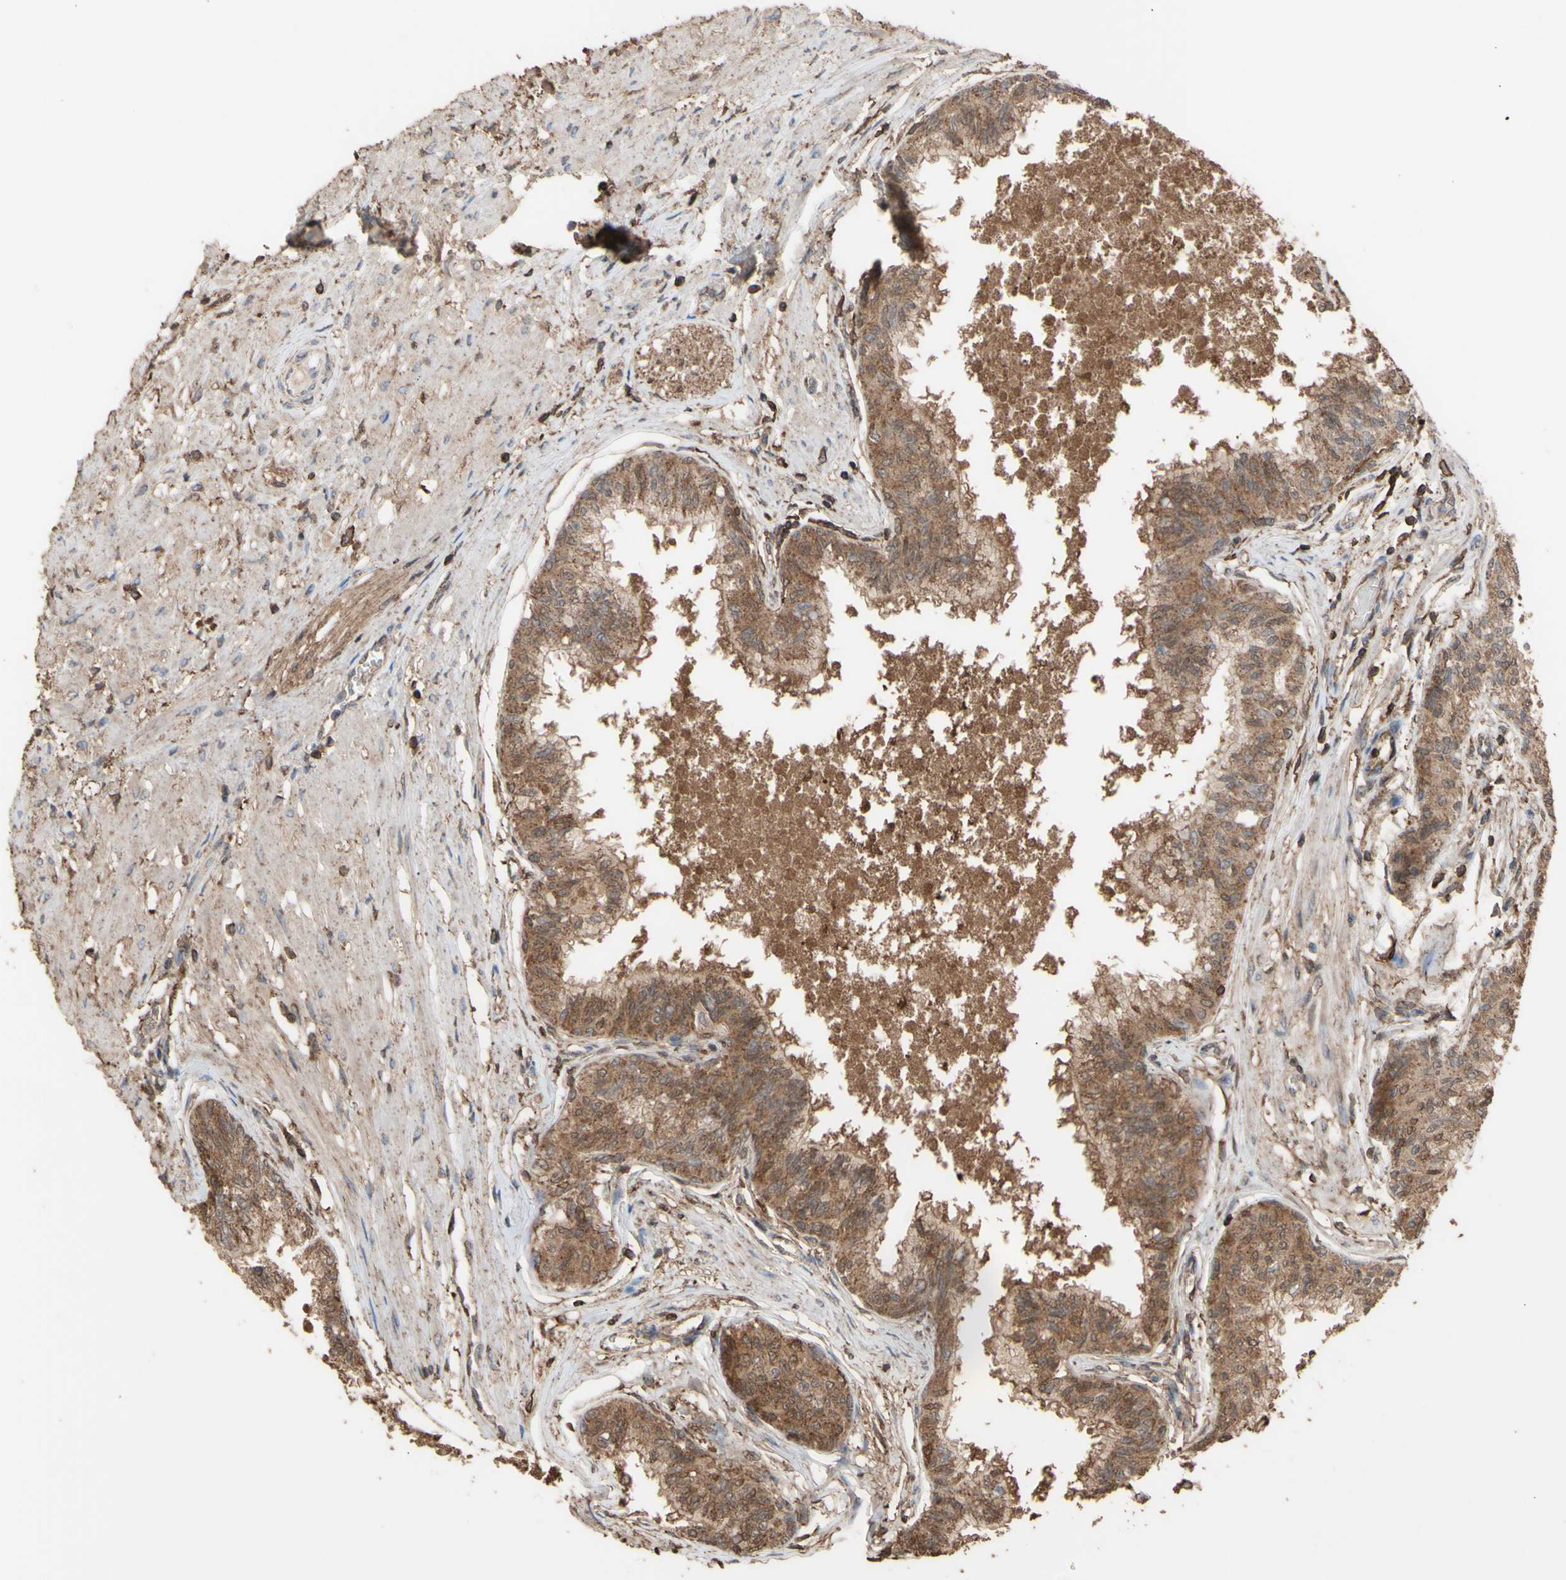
{"staining": {"intensity": "moderate", "quantity": ">75%", "location": "cytoplasmic/membranous"}, "tissue": "prostate", "cell_type": "Glandular cells", "image_type": "normal", "snomed": [{"axis": "morphology", "description": "Normal tissue, NOS"}, {"axis": "topography", "description": "Prostate"}, {"axis": "topography", "description": "Seminal veicle"}], "caption": "Prostate stained for a protein (brown) demonstrates moderate cytoplasmic/membranous positive expression in about >75% of glandular cells.", "gene": "ALDH9A1", "patient": {"sex": "male", "age": 60}}